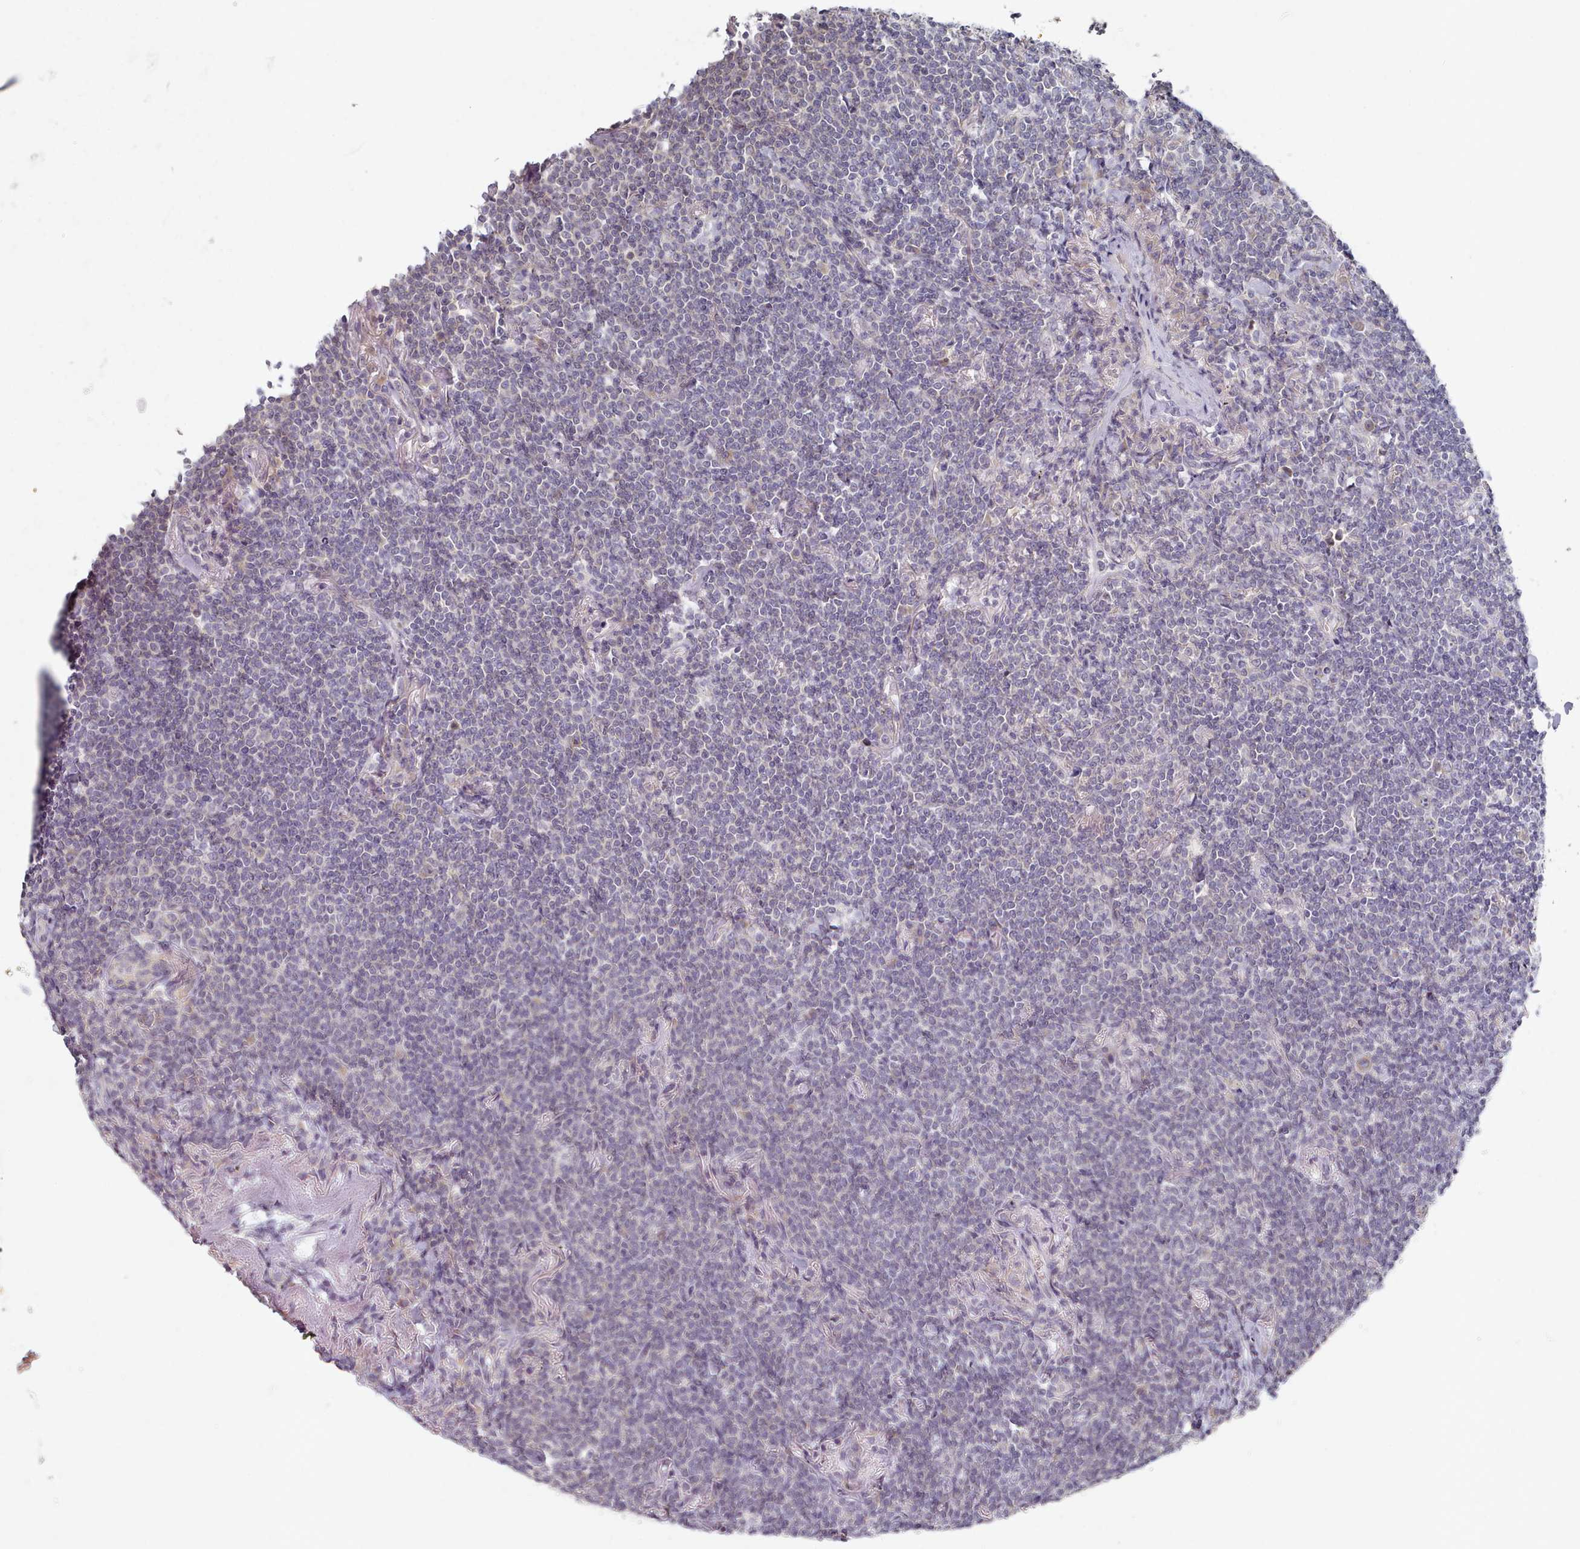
{"staining": {"intensity": "negative", "quantity": "none", "location": "none"}, "tissue": "lymphoma", "cell_type": "Tumor cells", "image_type": "cancer", "snomed": [{"axis": "morphology", "description": "Malignant lymphoma, non-Hodgkin's type, Low grade"}, {"axis": "topography", "description": "Lung"}], "caption": "The IHC image has no significant staining in tumor cells of malignant lymphoma, non-Hodgkin's type (low-grade) tissue. (Brightfield microscopy of DAB immunohistochemistry at high magnification).", "gene": "TYW1B", "patient": {"sex": "female", "age": 71}}